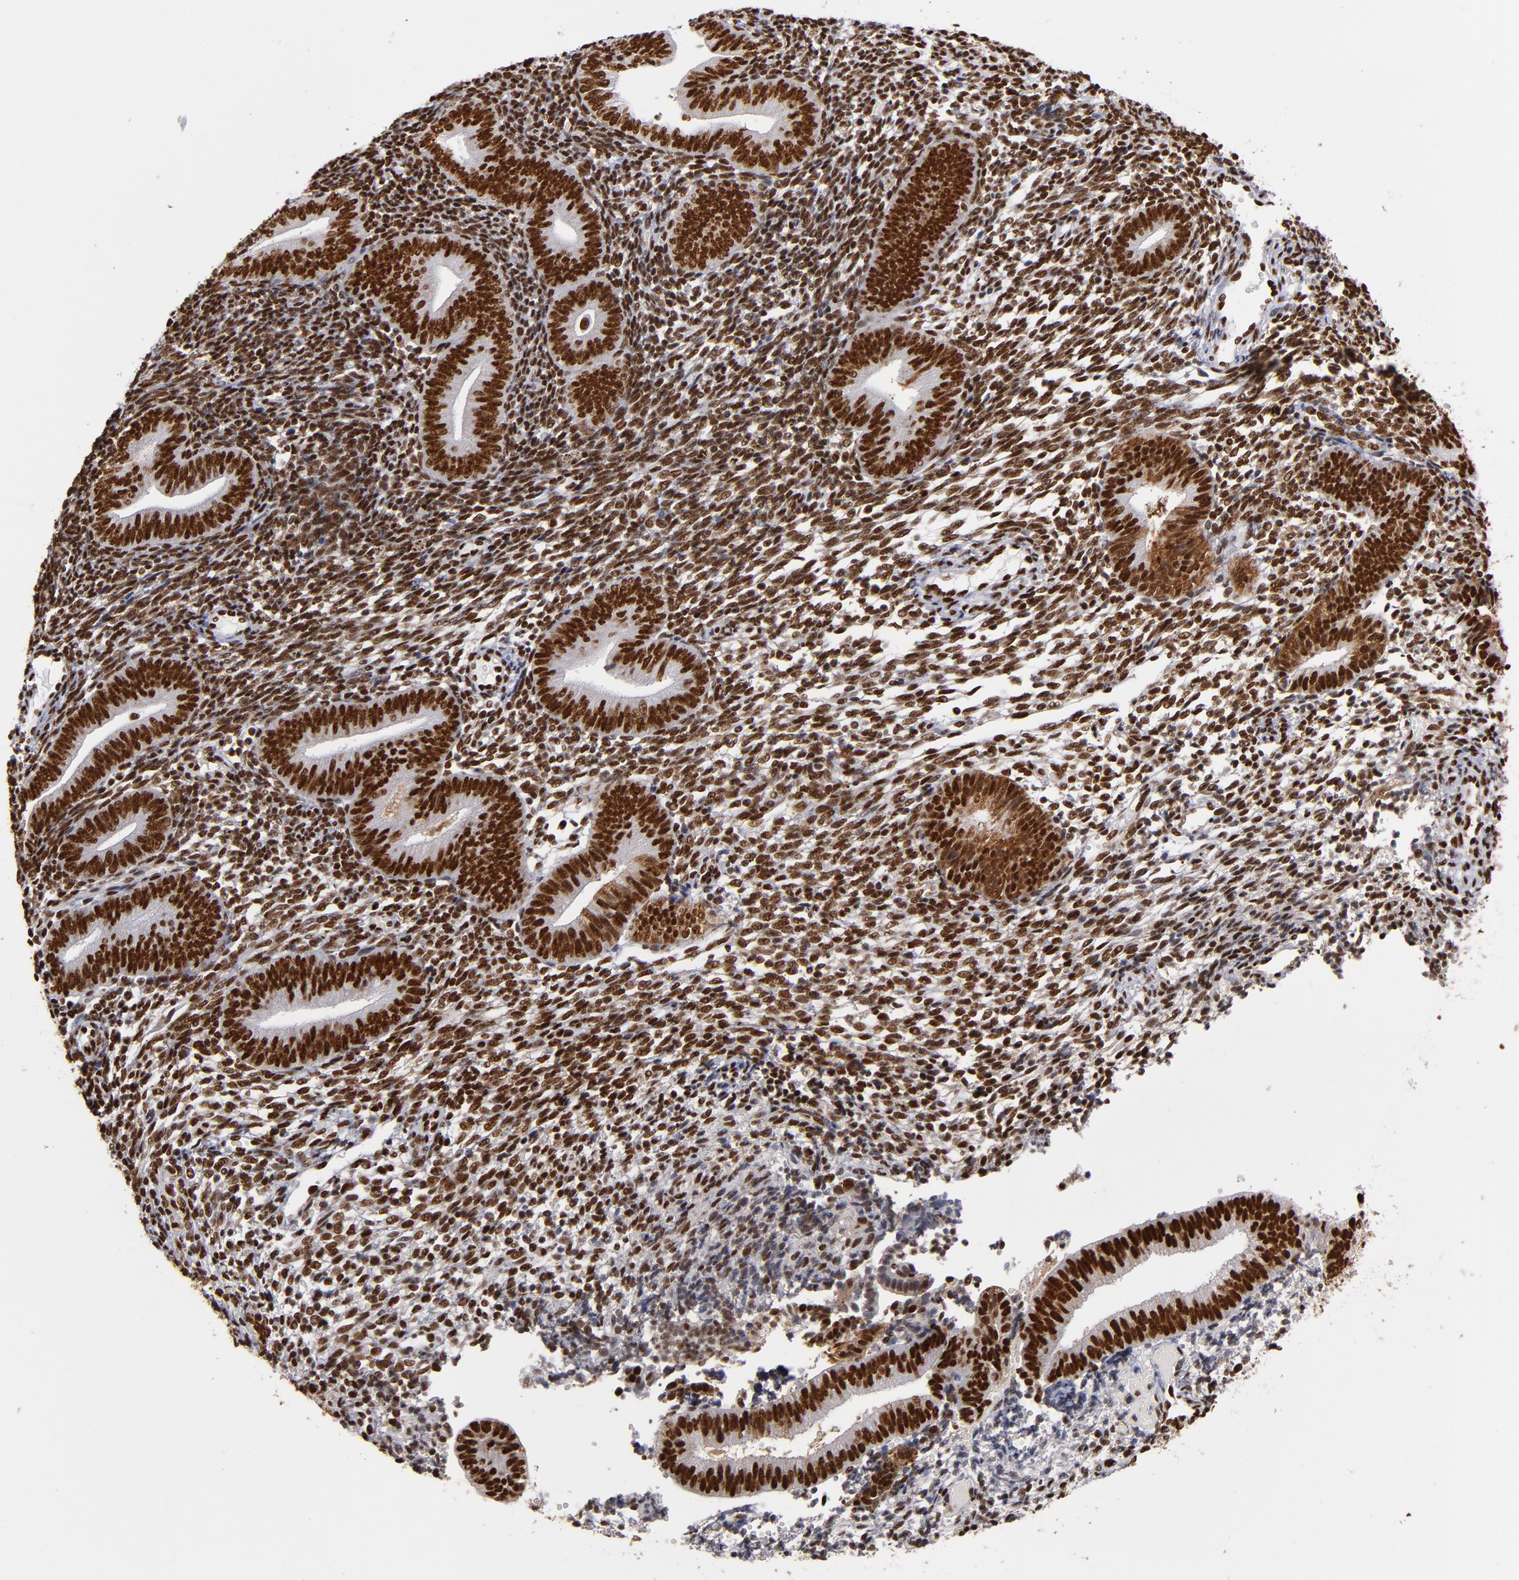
{"staining": {"intensity": "strong", "quantity": ">75%", "location": "nuclear"}, "tissue": "endometrium", "cell_type": "Cells in endometrial stroma", "image_type": "normal", "snomed": [{"axis": "morphology", "description": "Normal tissue, NOS"}, {"axis": "topography", "description": "Uterus"}, {"axis": "topography", "description": "Endometrium"}], "caption": "Immunohistochemistry (DAB) staining of benign endometrium exhibits strong nuclear protein positivity in approximately >75% of cells in endometrial stroma.", "gene": "MRE11", "patient": {"sex": "female", "age": 33}}